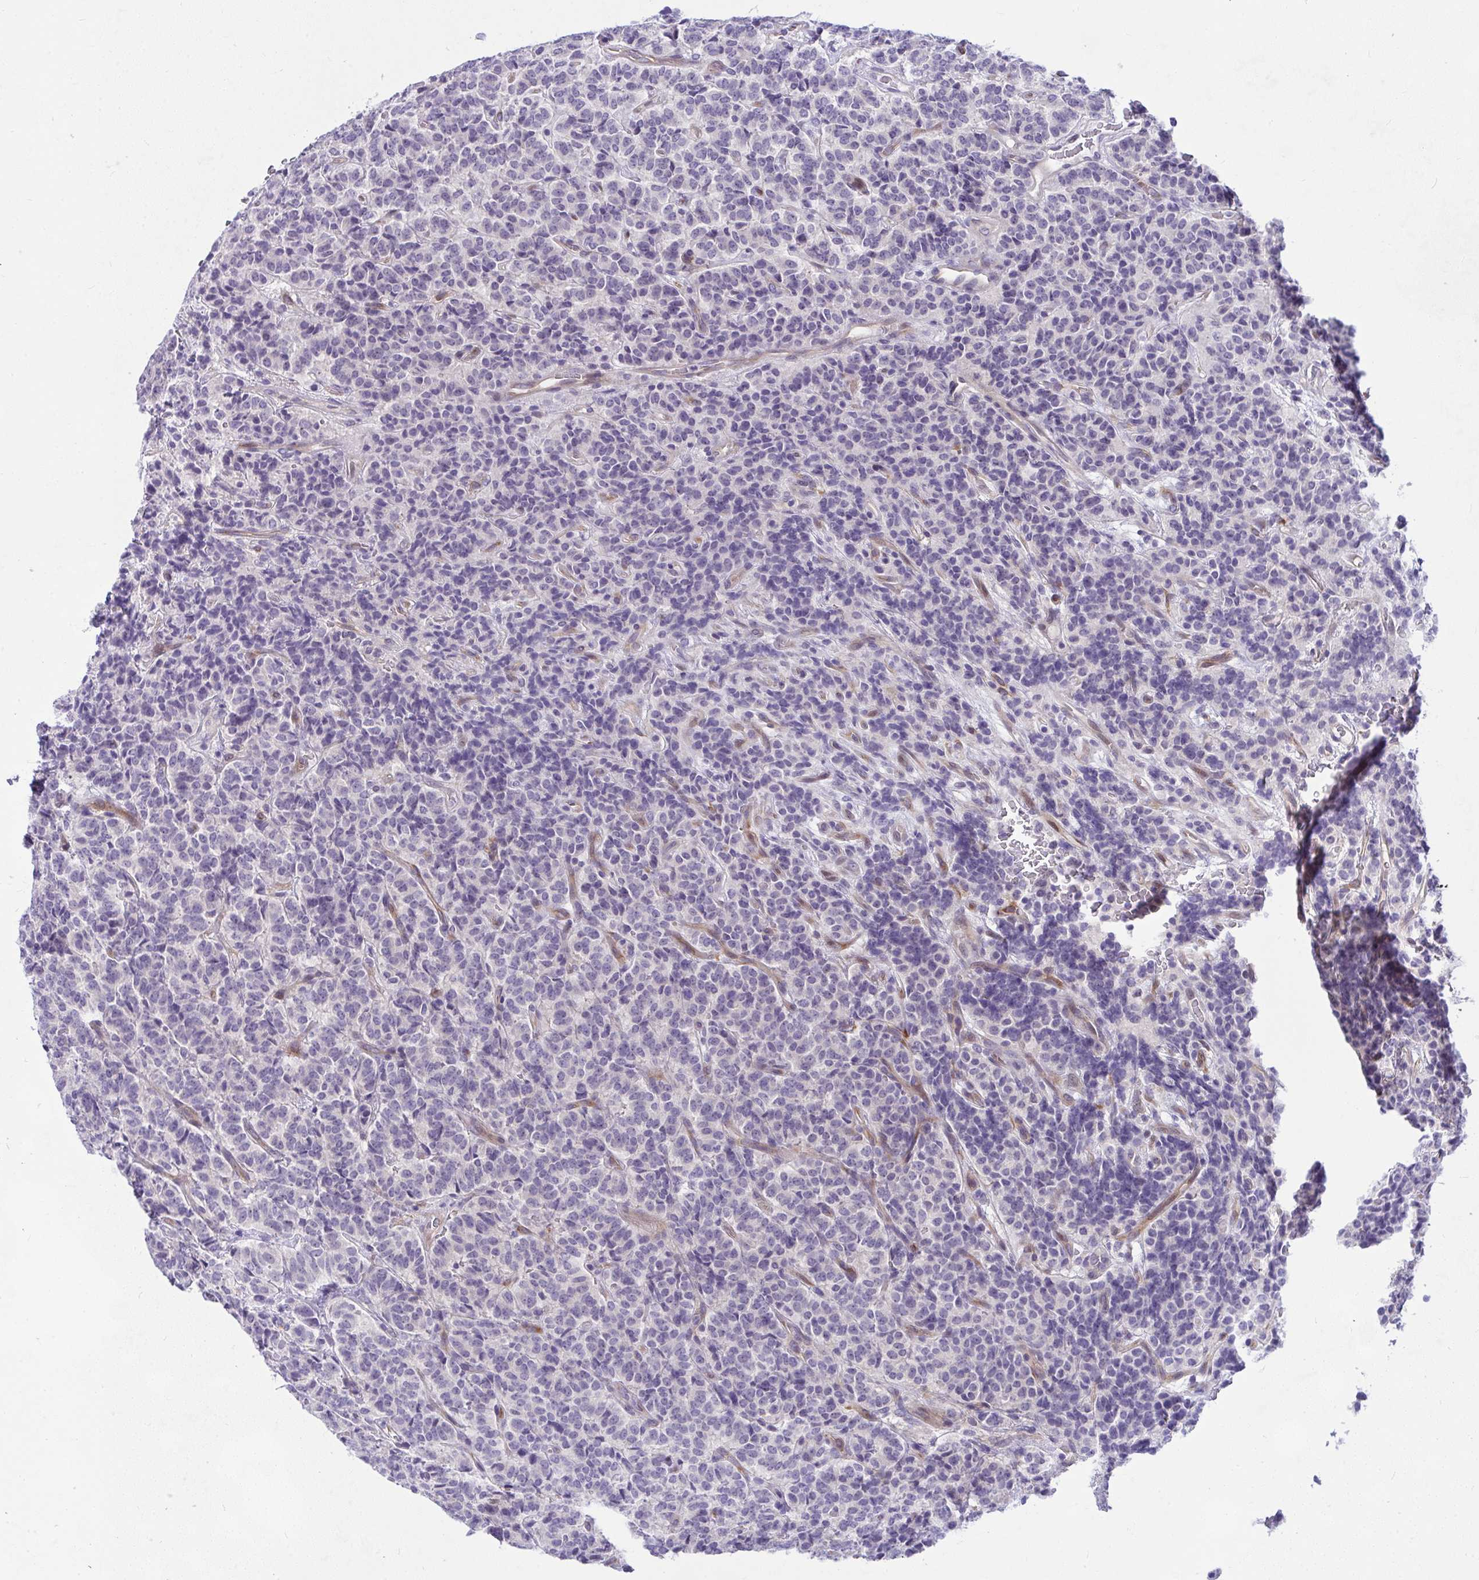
{"staining": {"intensity": "negative", "quantity": "none", "location": "none"}, "tissue": "carcinoid", "cell_type": "Tumor cells", "image_type": "cancer", "snomed": [{"axis": "morphology", "description": "Carcinoid, malignant, NOS"}, {"axis": "topography", "description": "Pancreas"}], "caption": "High power microscopy micrograph of an immunohistochemistry histopathology image of malignant carcinoid, revealing no significant positivity in tumor cells.", "gene": "NFXL1", "patient": {"sex": "male", "age": 36}}